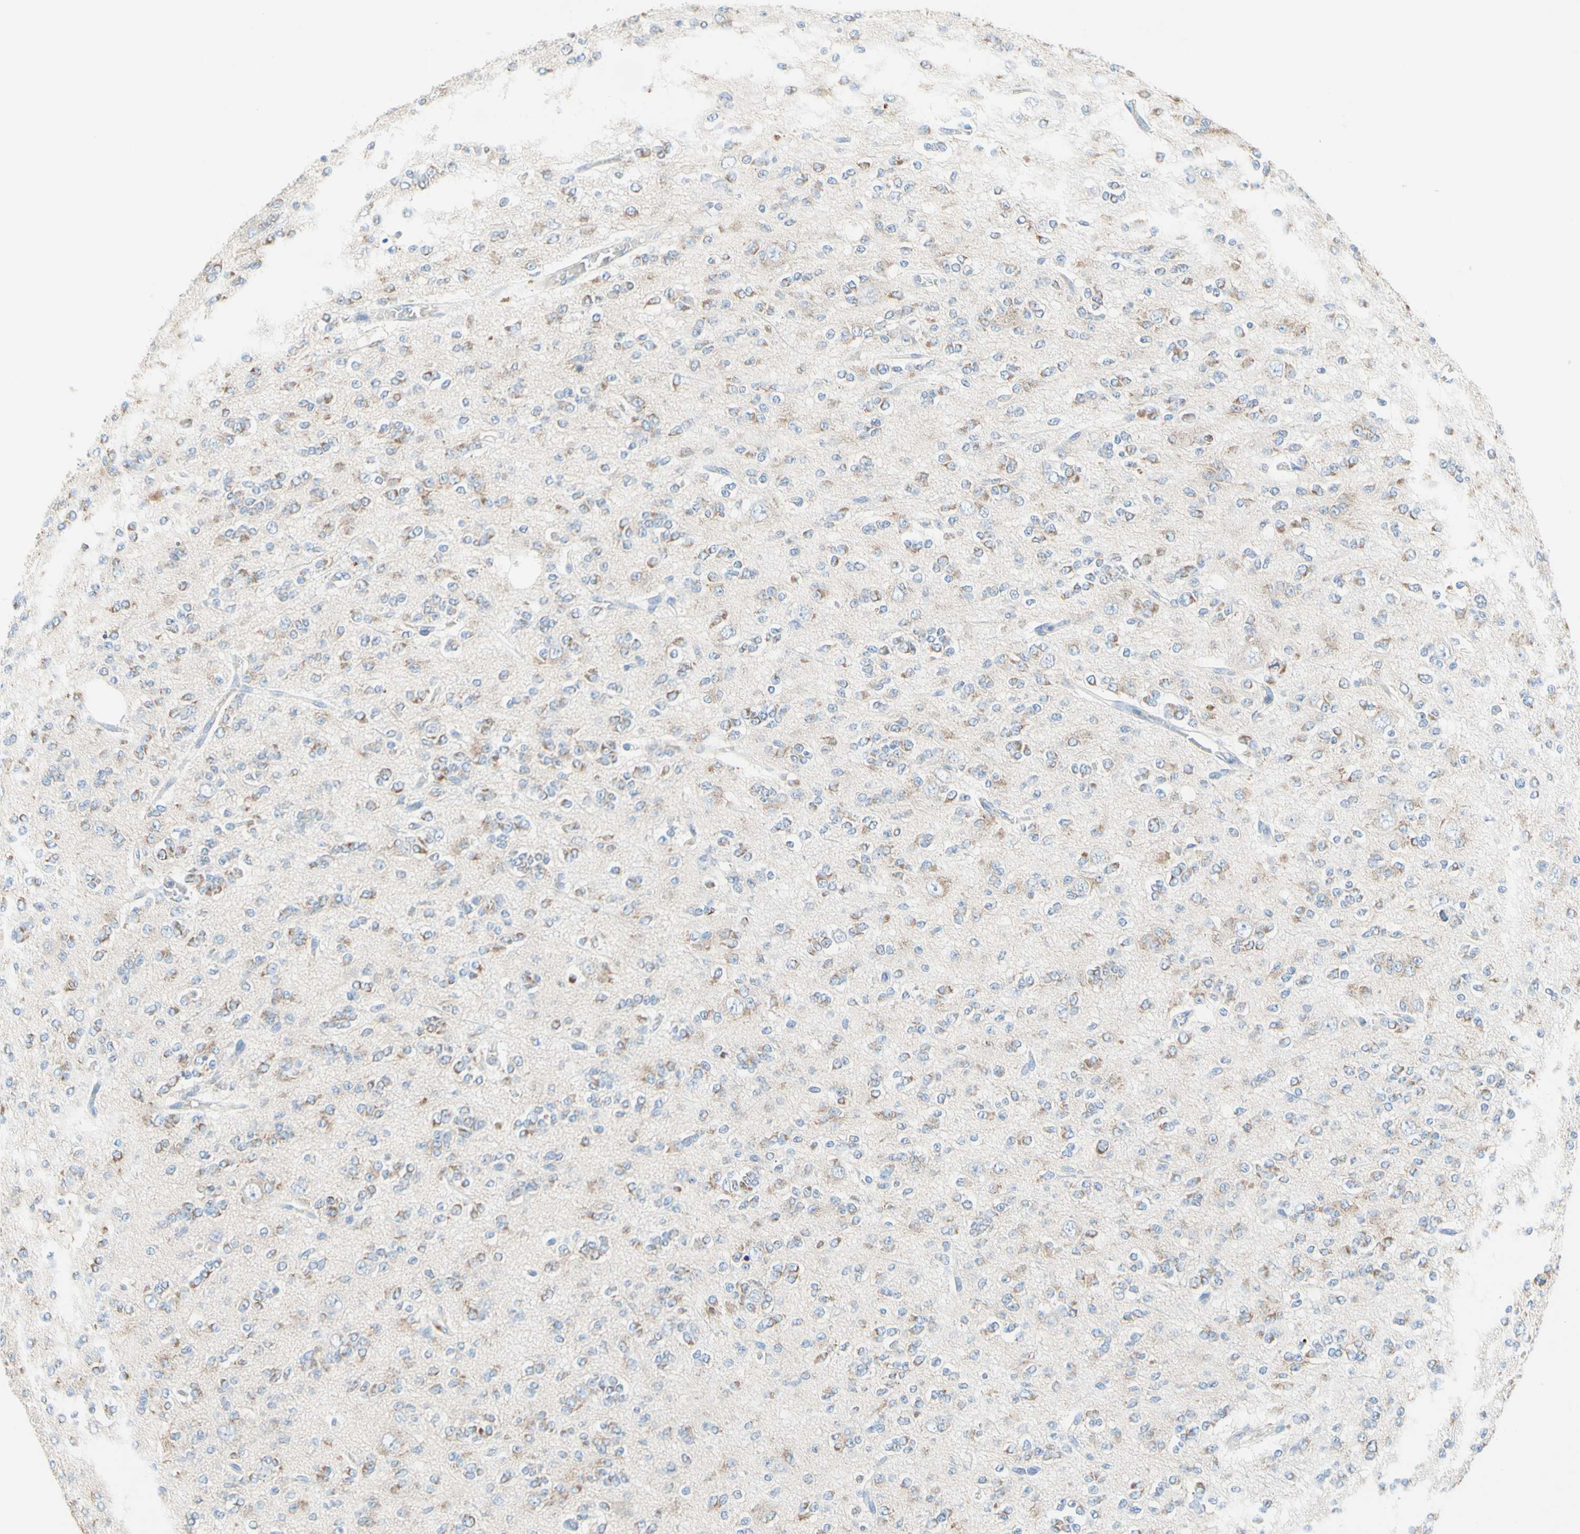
{"staining": {"intensity": "negative", "quantity": "none", "location": "none"}, "tissue": "glioma", "cell_type": "Tumor cells", "image_type": "cancer", "snomed": [{"axis": "morphology", "description": "Glioma, malignant, Low grade"}, {"axis": "topography", "description": "Brain"}], "caption": "IHC histopathology image of neoplastic tissue: glioma stained with DAB displays no significant protein staining in tumor cells. (DAB immunohistochemistry (IHC), high magnification).", "gene": "MFF", "patient": {"sex": "male", "age": 38}}